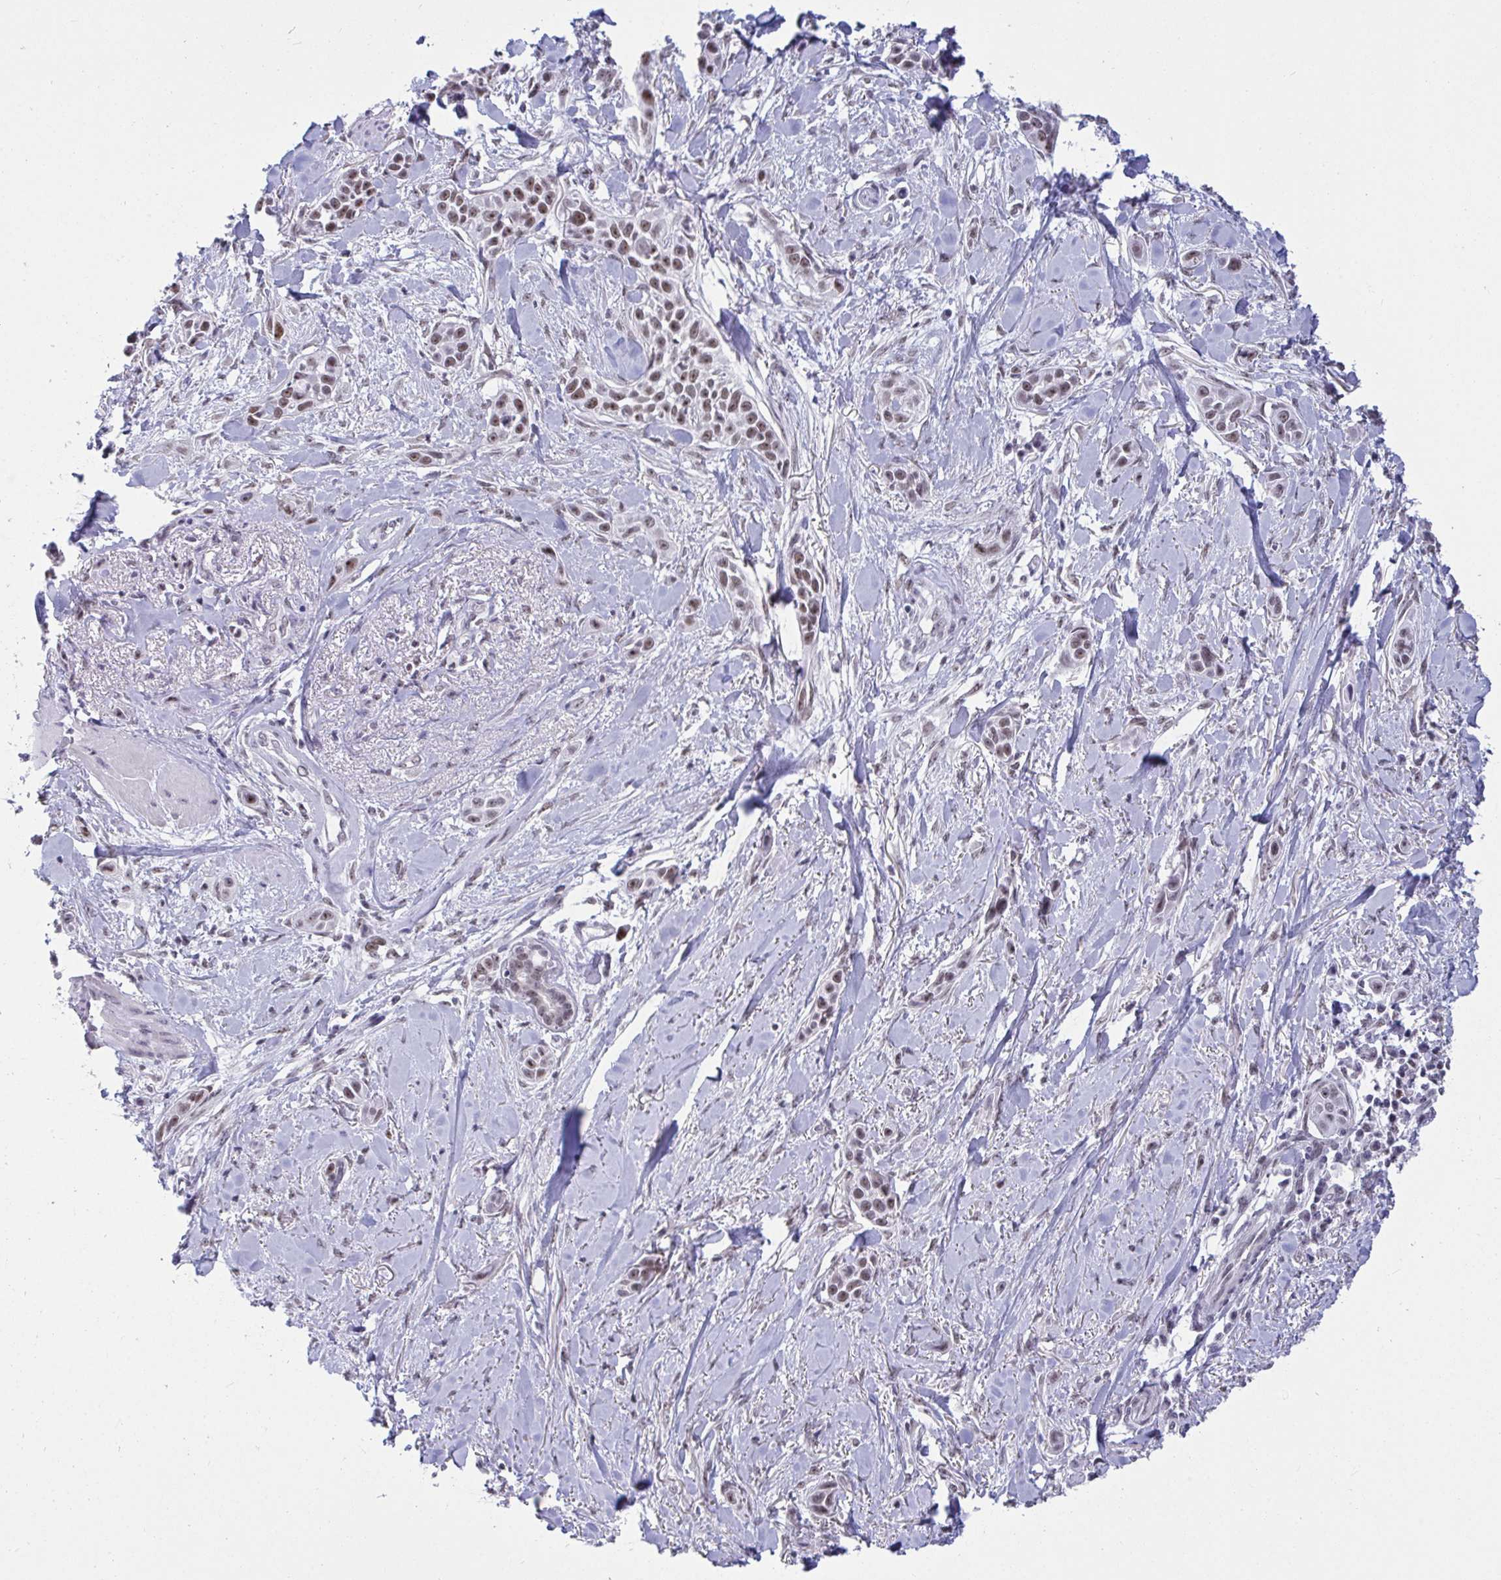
{"staining": {"intensity": "moderate", "quantity": ">75%", "location": "nuclear"}, "tissue": "skin cancer", "cell_type": "Tumor cells", "image_type": "cancer", "snomed": [{"axis": "morphology", "description": "Squamous cell carcinoma, NOS"}, {"axis": "topography", "description": "Skin"}], "caption": "The immunohistochemical stain labels moderate nuclear expression in tumor cells of skin cancer tissue.", "gene": "SUPT16H", "patient": {"sex": "female", "age": 69}}